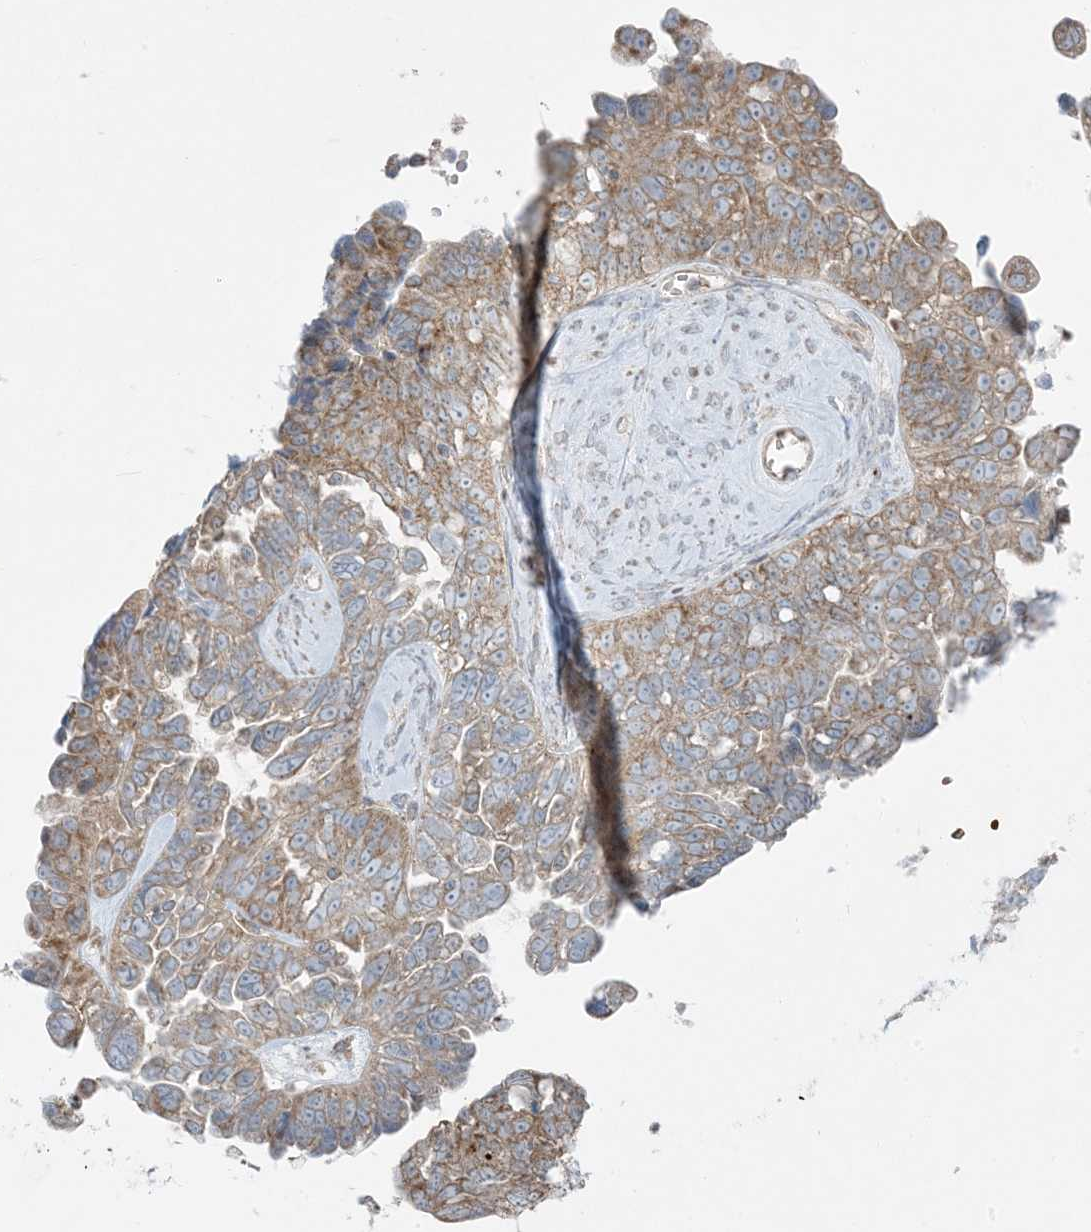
{"staining": {"intensity": "moderate", "quantity": ">75%", "location": "cytoplasmic/membranous"}, "tissue": "ovarian cancer", "cell_type": "Tumor cells", "image_type": "cancer", "snomed": [{"axis": "morphology", "description": "Cystadenocarcinoma, serous, NOS"}, {"axis": "topography", "description": "Ovary"}], "caption": "Ovarian cancer stained with immunohistochemistry (IHC) displays moderate cytoplasmic/membranous positivity in about >75% of tumor cells. The staining was performed using DAB (3,3'-diaminobenzidine) to visualize the protein expression in brown, while the nuclei were stained in blue with hematoxylin (Magnification: 20x).", "gene": "PIK3R4", "patient": {"sex": "female", "age": 79}}